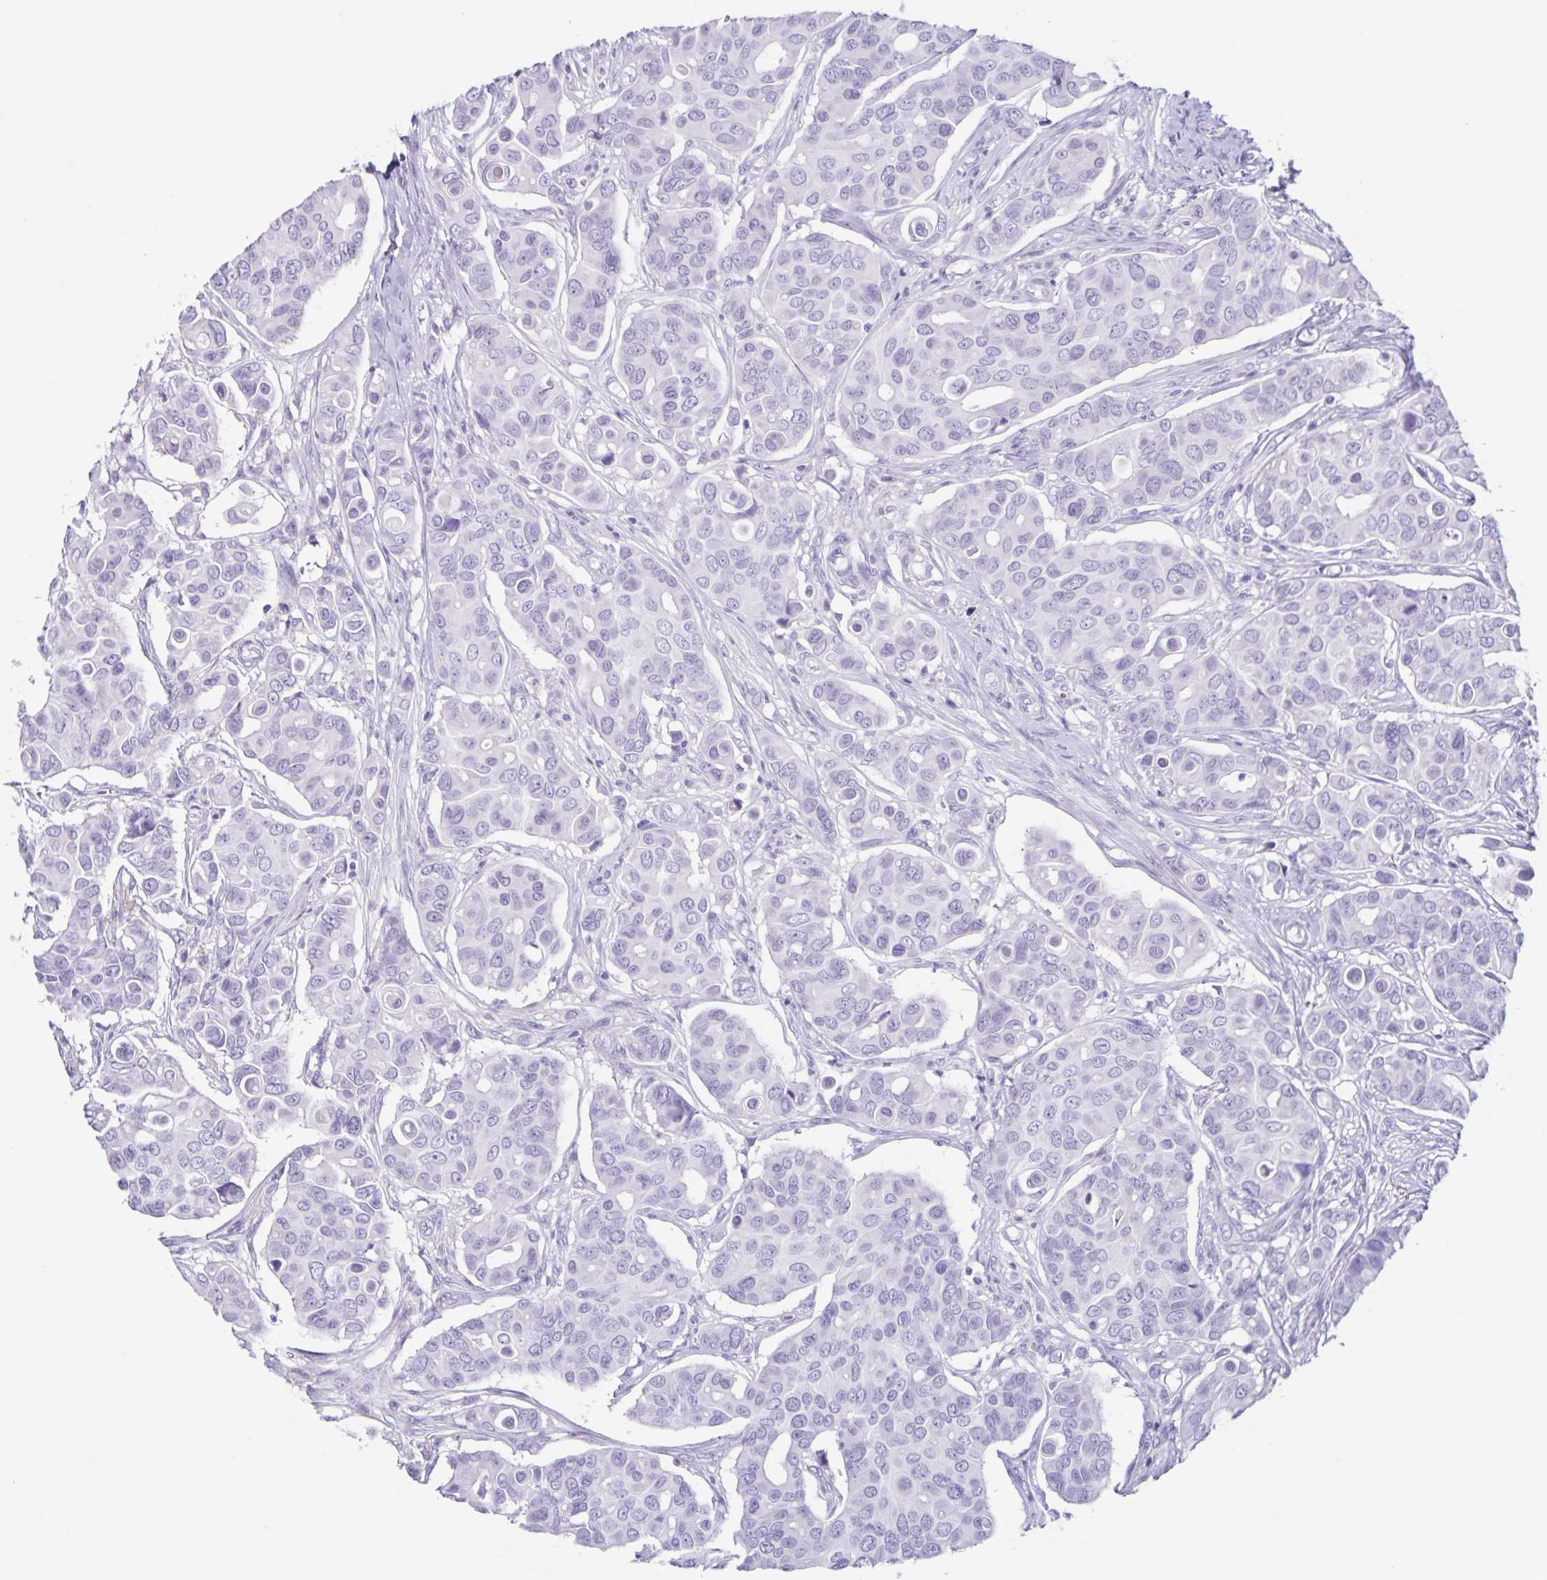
{"staining": {"intensity": "negative", "quantity": "none", "location": "none"}, "tissue": "breast cancer", "cell_type": "Tumor cells", "image_type": "cancer", "snomed": [{"axis": "morphology", "description": "Normal tissue, NOS"}, {"axis": "morphology", "description": "Duct carcinoma"}, {"axis": "topography", "description": "Skin"}, {"axis": "topography", "description": "Breast"}], "caption": "Immunohistochemical staining of intraductal carcinoma (breast) shows no significant staining in tumor cells.", "gene": "C11orf42", "patient": {"sex": "female", "age": 54}}